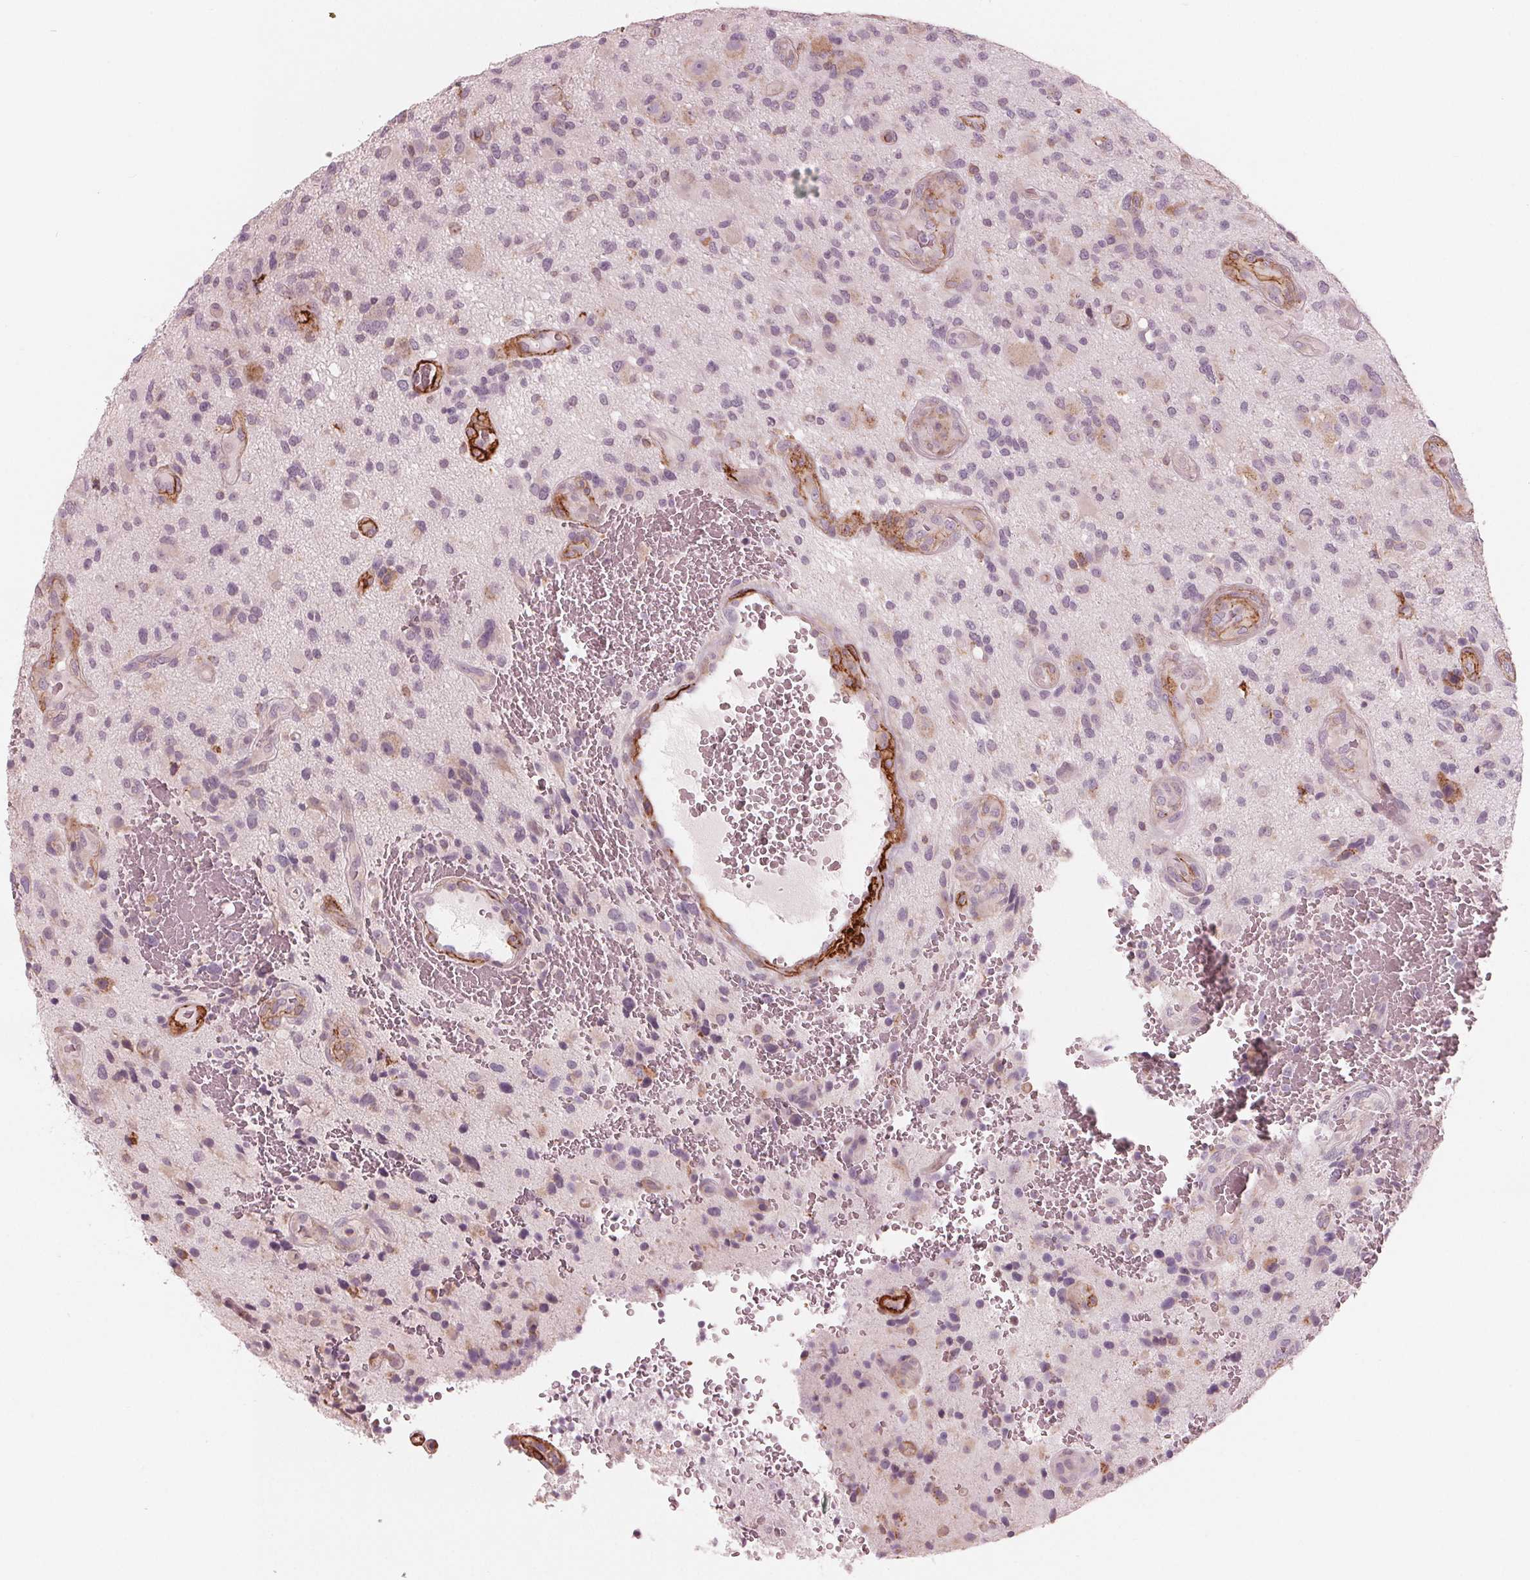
{"staining": {"intensity": "negative", "quantity": "none", "location": "none"}, "tissue": "glioma", "cell_type": "Tumor cells", "image_type": "cancer", "snomed": [{"axis": "morphology", "description": "Glioma, malignant, High grade"}, {"axis": "topography", "description": "Brain"}], "caption": "Tumor cells show no significant protein staining in glioma. The staining was performed using DAB to visualize the protein expression in brown, while the nuclei were stained in blue with hematoxylin (Magnification: 20x).", "gene": "MIER3", "patient": {"sex": "male", "age": 47}}